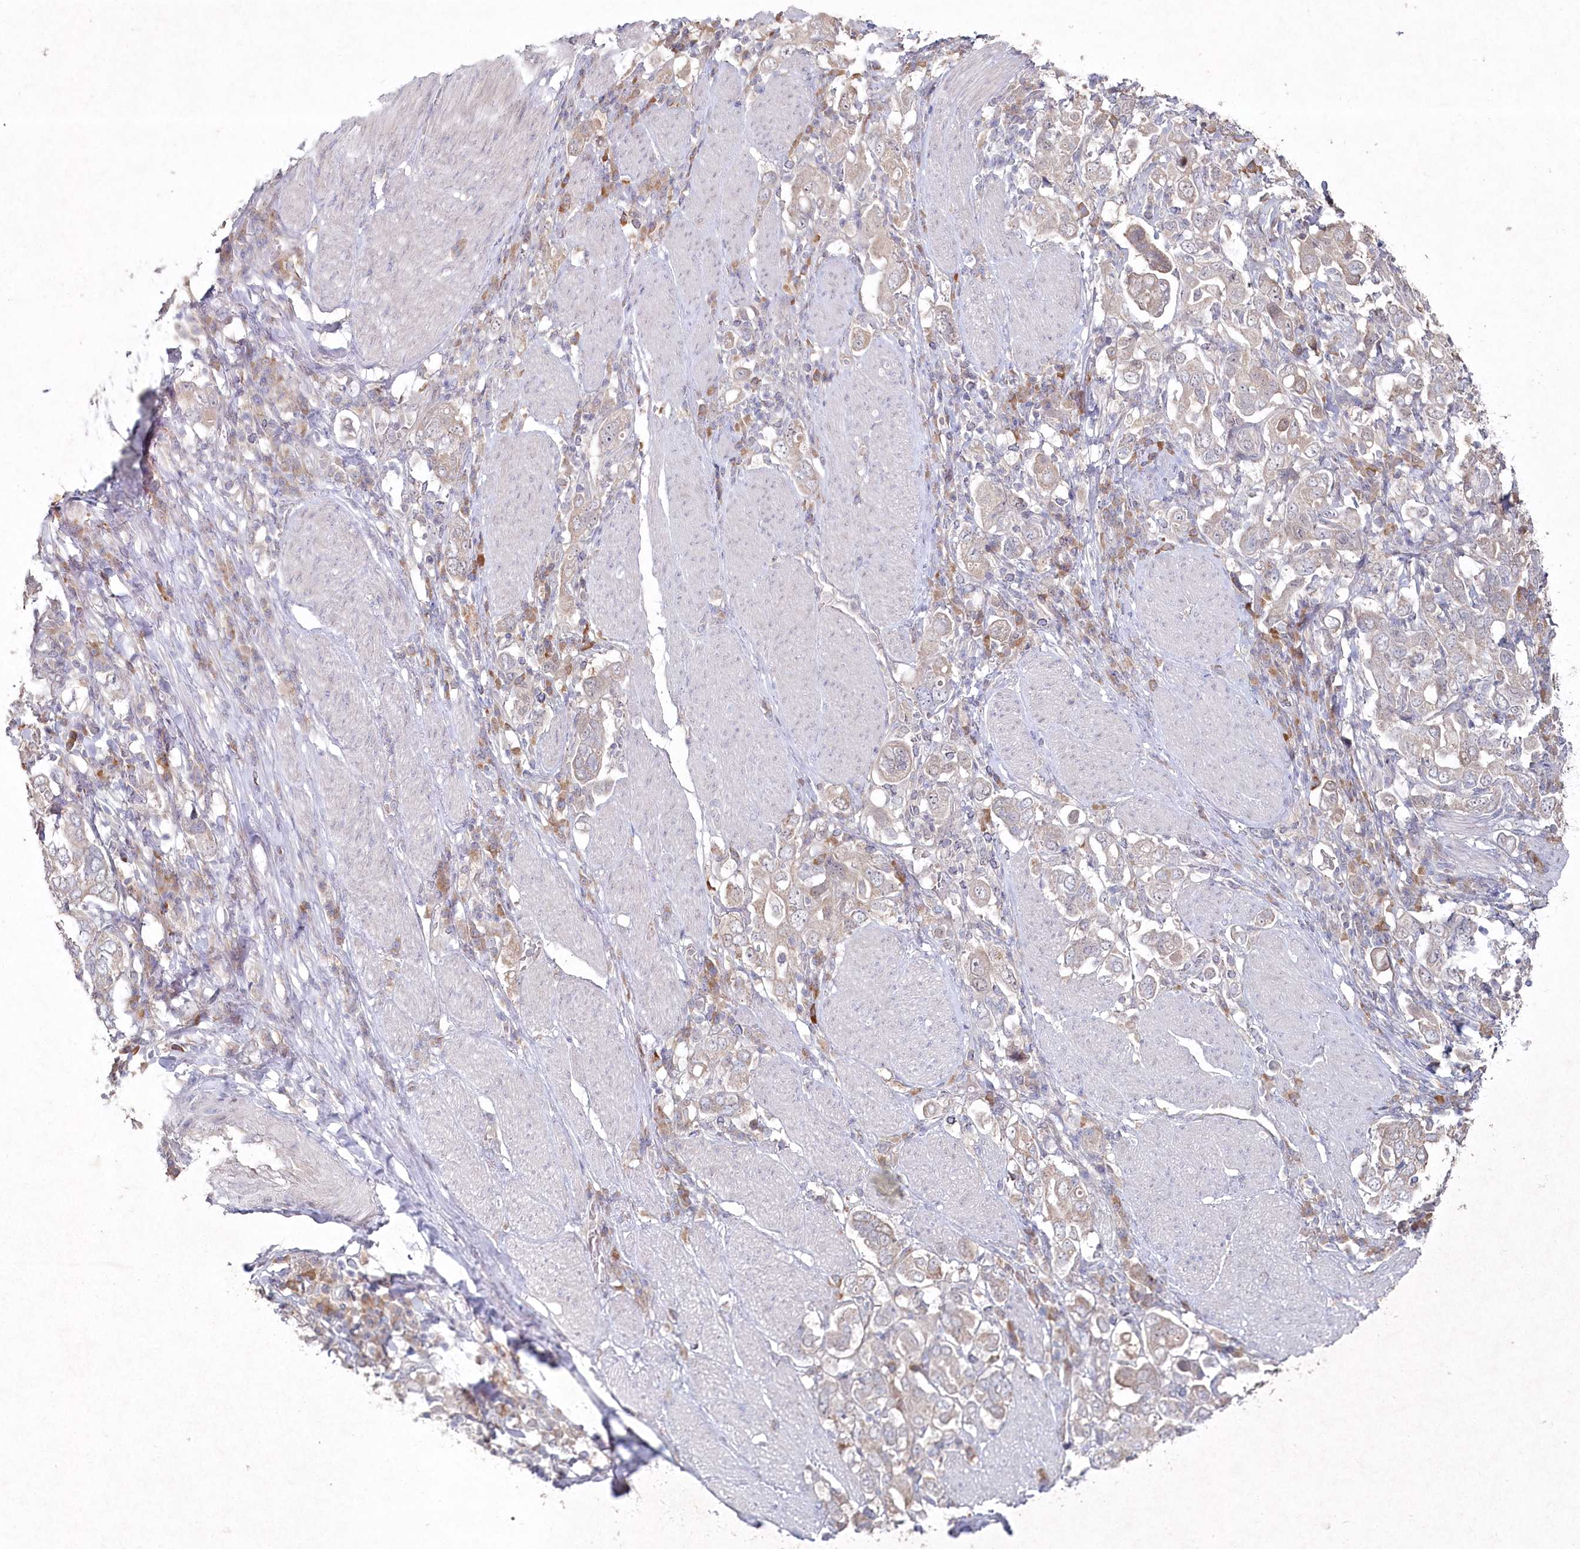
{"staining": {"intensity": "negative", "quantity": "none", "location": "none"}, "tissue": "stomach cancer", "cell_type": "Tumor cells", "image_type": "cancer", "snomed": [{"axis": "morphology", "description": "Adenocarcinoma, NOS"}, {"axis": "topography", "description": "Stomach, upper"}], "caption": "Immunohistochemistry (IHC) of human stomach adenocarcinoma reveals no staining in tumor cells.", "gene": "TGFBRAP1", "patient": {"sex": "male", "age": 62}}